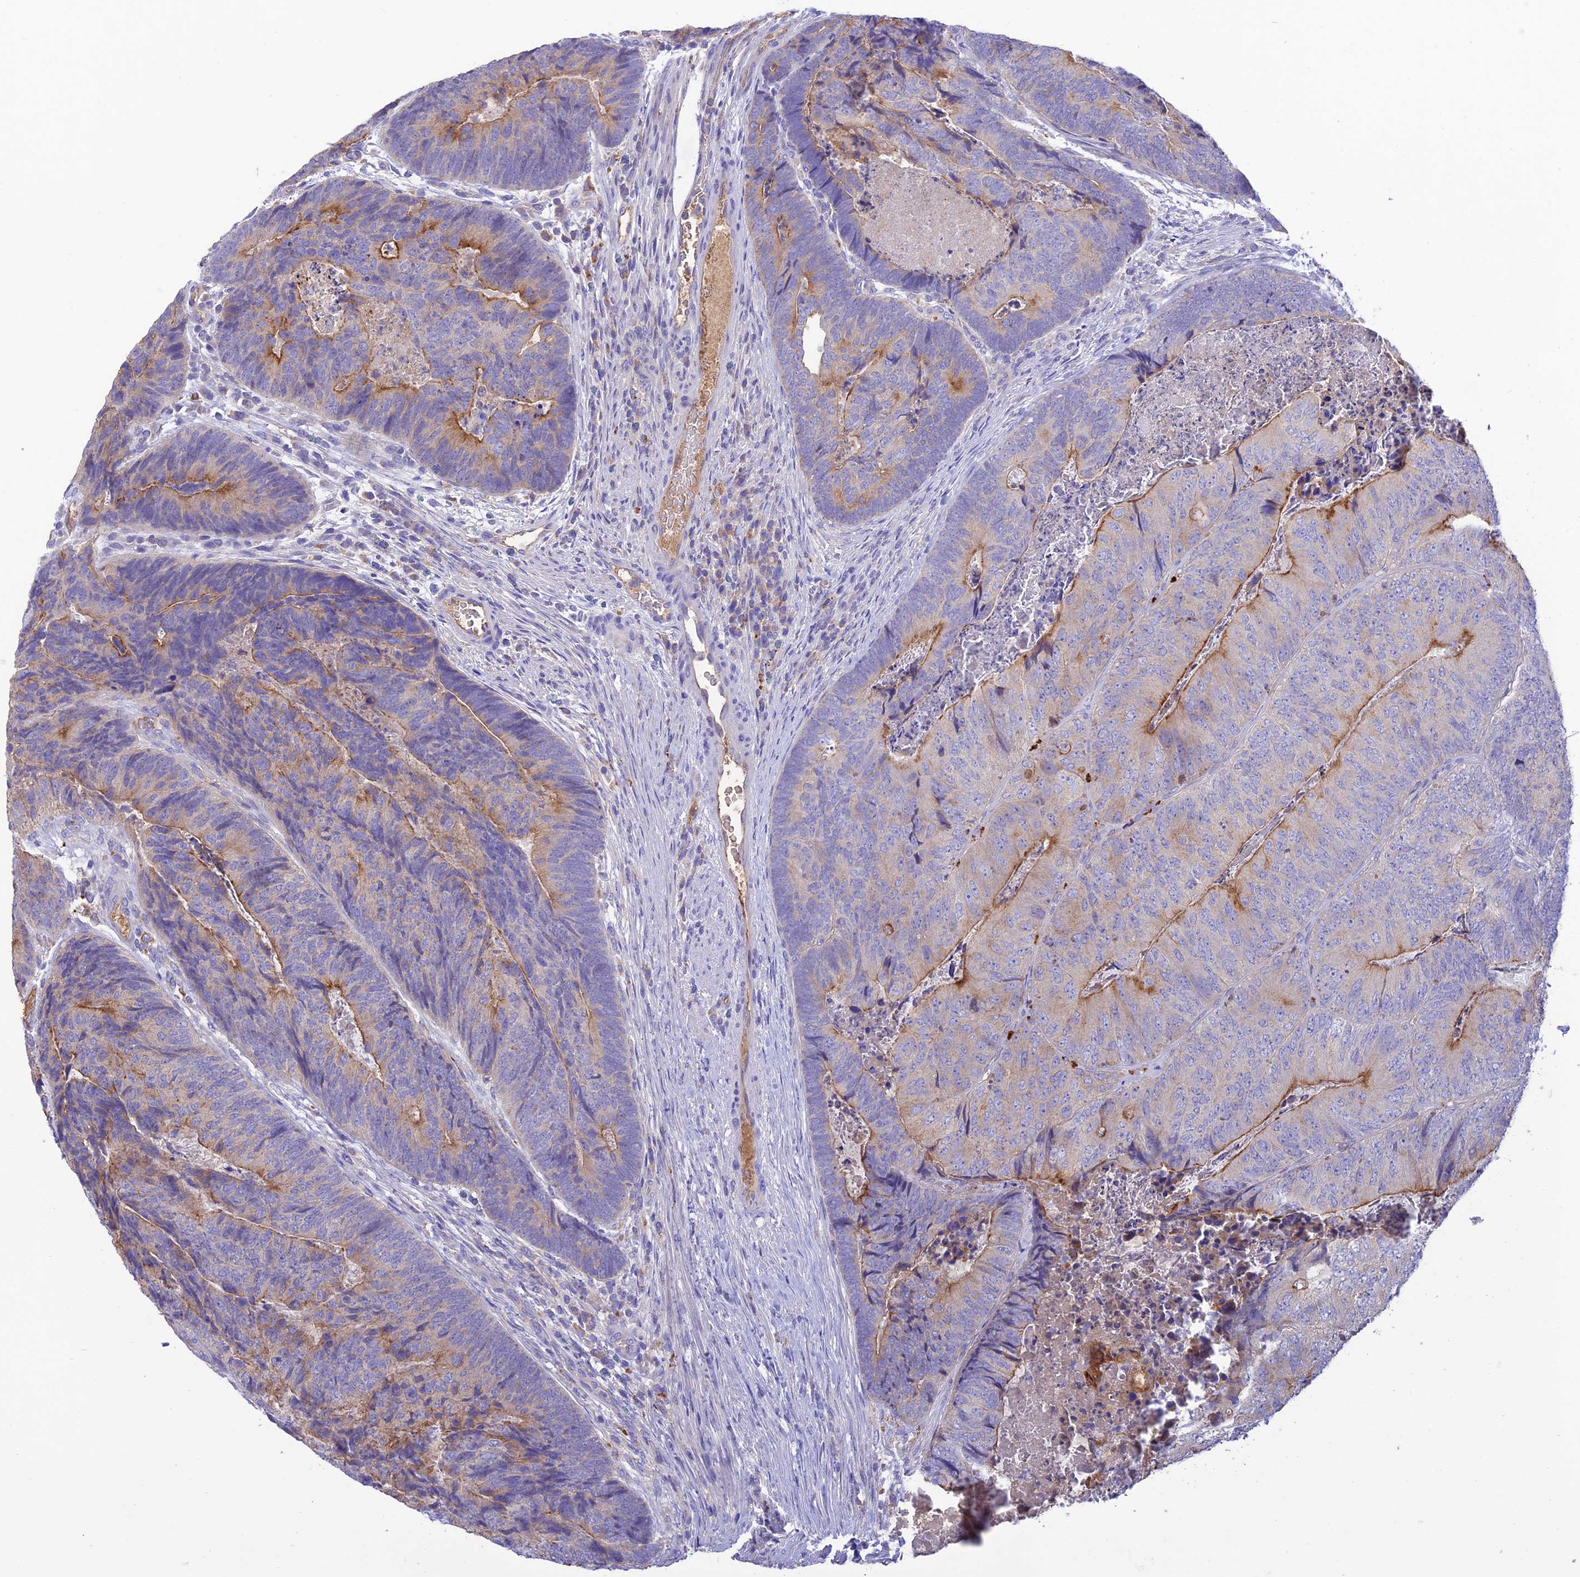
{"staining": {"intensity": "moderate", "quantity": "<25%", "location": "cytoplasmic/membranous"}, "tissue": "colorectal cancer", "cell_type": "Tumor cells", "image_type": "cancer", "snomed": [{"axis": "morphology", "description": "Adenocarcinoma, NOS"}, {"axis": "topography", "description": "Colon"}], "caption": "Protein analysis of colorectal cancer (adenocarcinoma) tissue shows moderate cytoplasmic/membranous staining in approximately <25% of tumor cells. (DAB IHC with brightfield microscopy, high magnification).", "gene": "SFT2D2", "patient": {"sex": "female", "age": 67}}